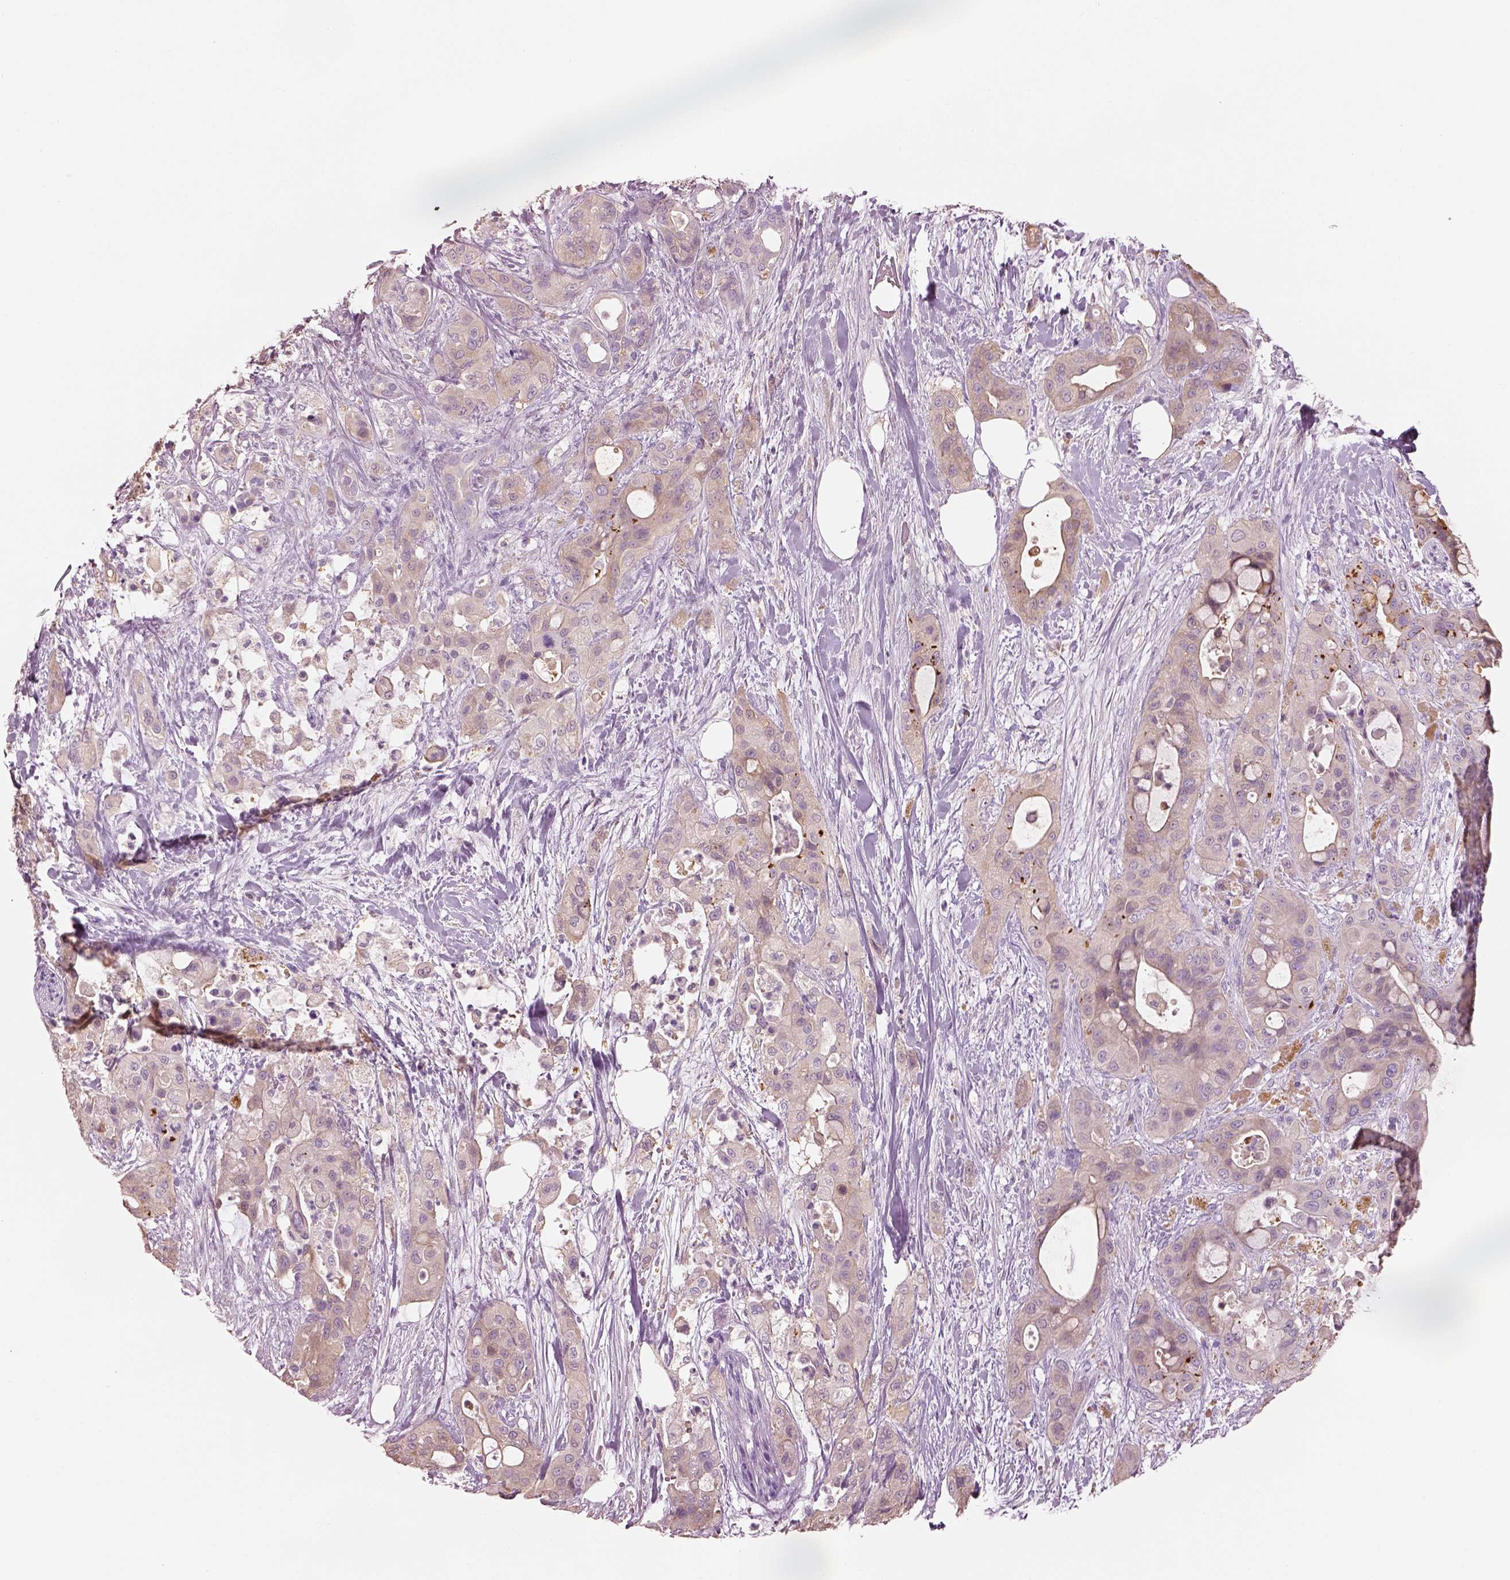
{"staining": {"intensity": "weak", "quantity": "25%-75%", "location": "cytoplasmic/membranous"}, "tissue": "pancreatic cancer", "cell_type": "Tumor cells", "image_type": "cancer", "snomed": [{"axis": "morphology", "description": "Adenocarcinoma, NOS"}, {"axis": "topography", "description": "Pancreas"}], "caption": "Adenocarcinoma (pancreatic) stained with DAB IHC reveals low levels of weak cytoplasmic/membranous staining in approximately 25%-75% of tumor cells.", "gene": "ELSPBP1", "patient": {"sex": "male", "age": 71}}